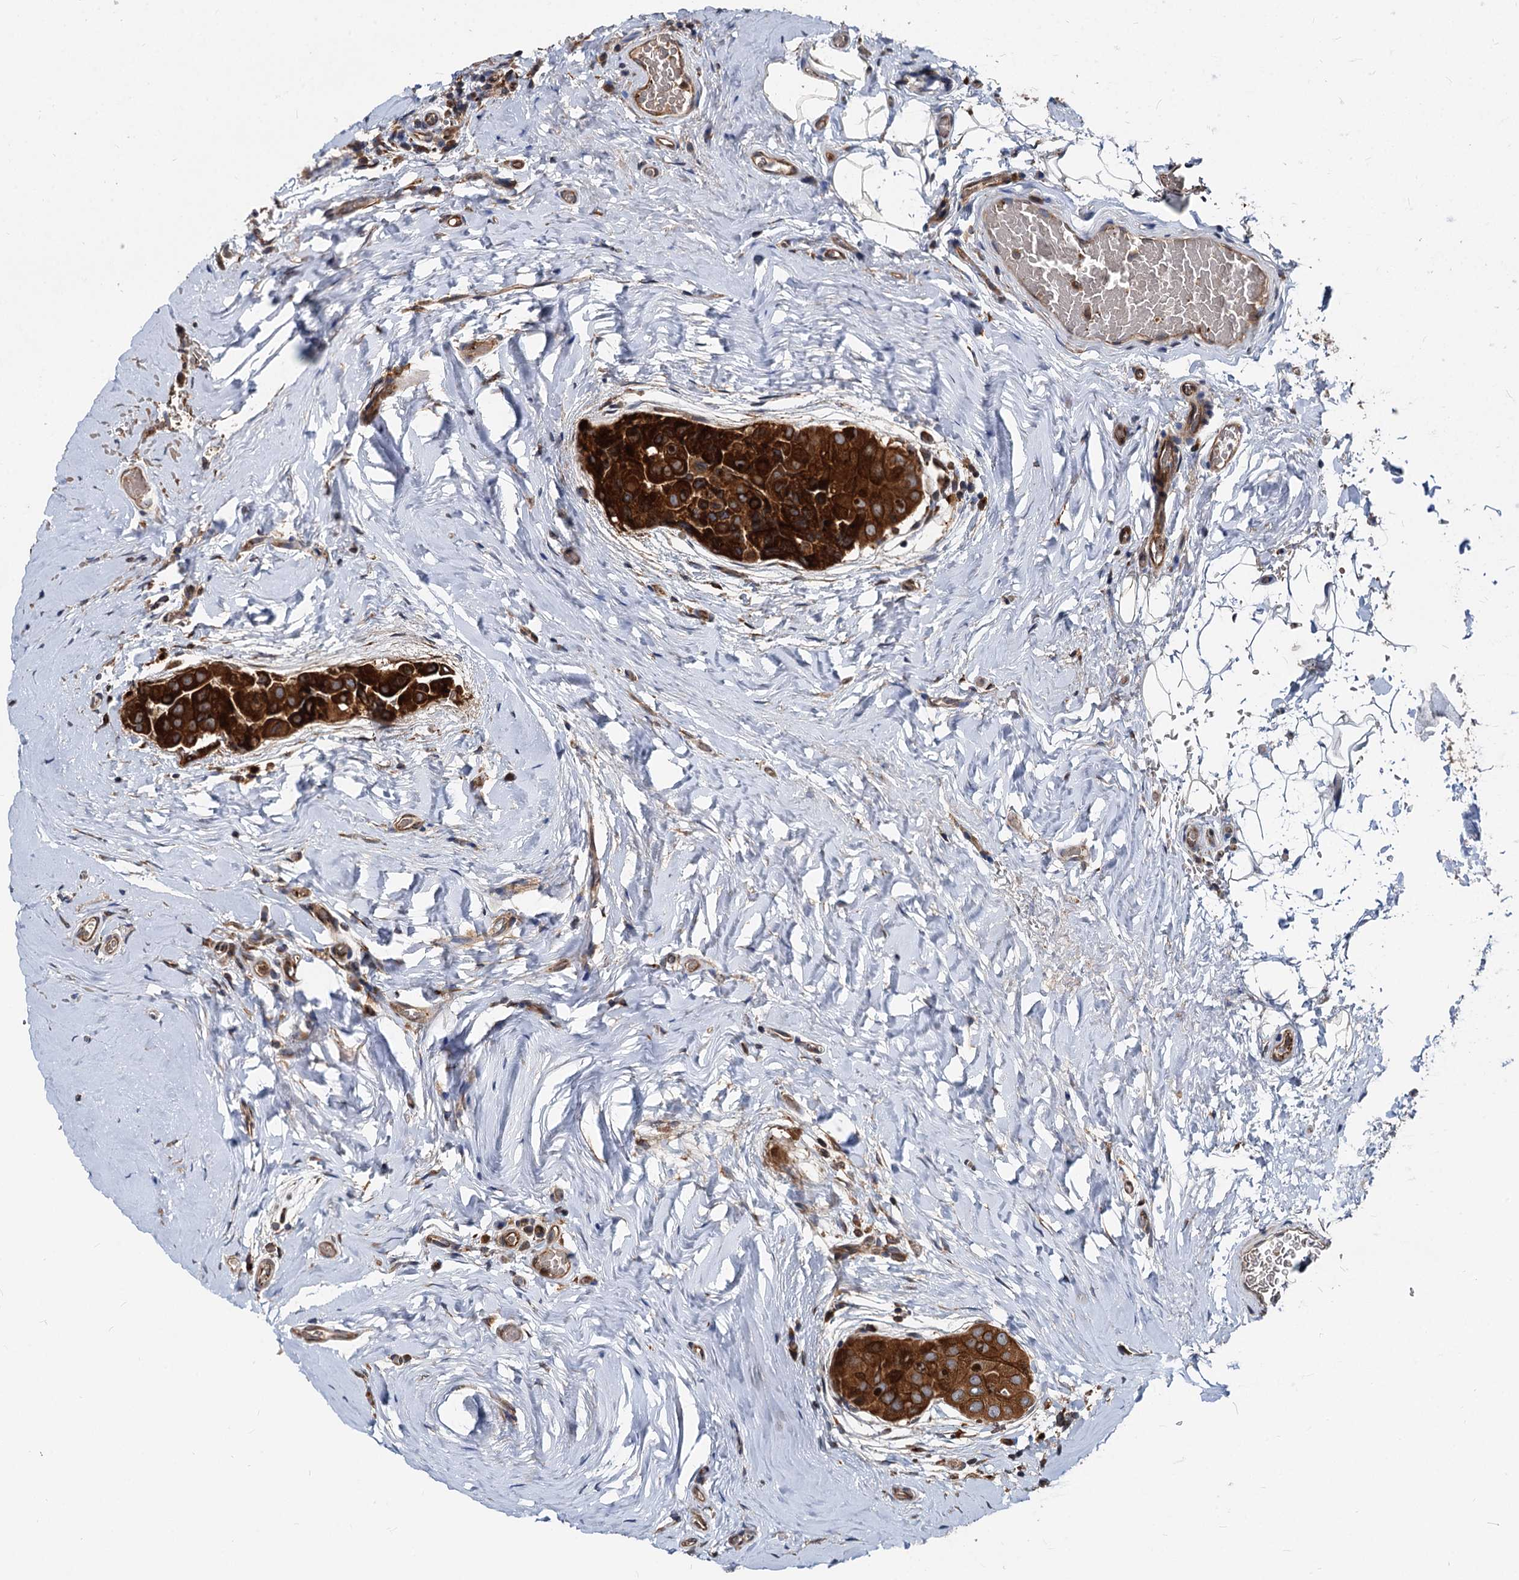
{"staining": {"intensity": "strong", "quantity": ">75%", "location": "cytoplasmic/membranous"}, "tissue": "thyroid cancer", "cell_type": "Tumor cells", "image_type": "cancer", "snomed": [{"axis": "morphology", "description": "Papillary adenocarcinoma, NOS"}, {"axis": "topography", "description": "Thyroid gland"}], "caption": "An image showing strong cytoplasmic/membranous expression in approximately >75% of tumor cells in thyroid papillary adenocarcinoma, as visualized by brown immunohistochemical staining.", "gene": "STIM1", "patient": {"sex": "male", "age": 33}}